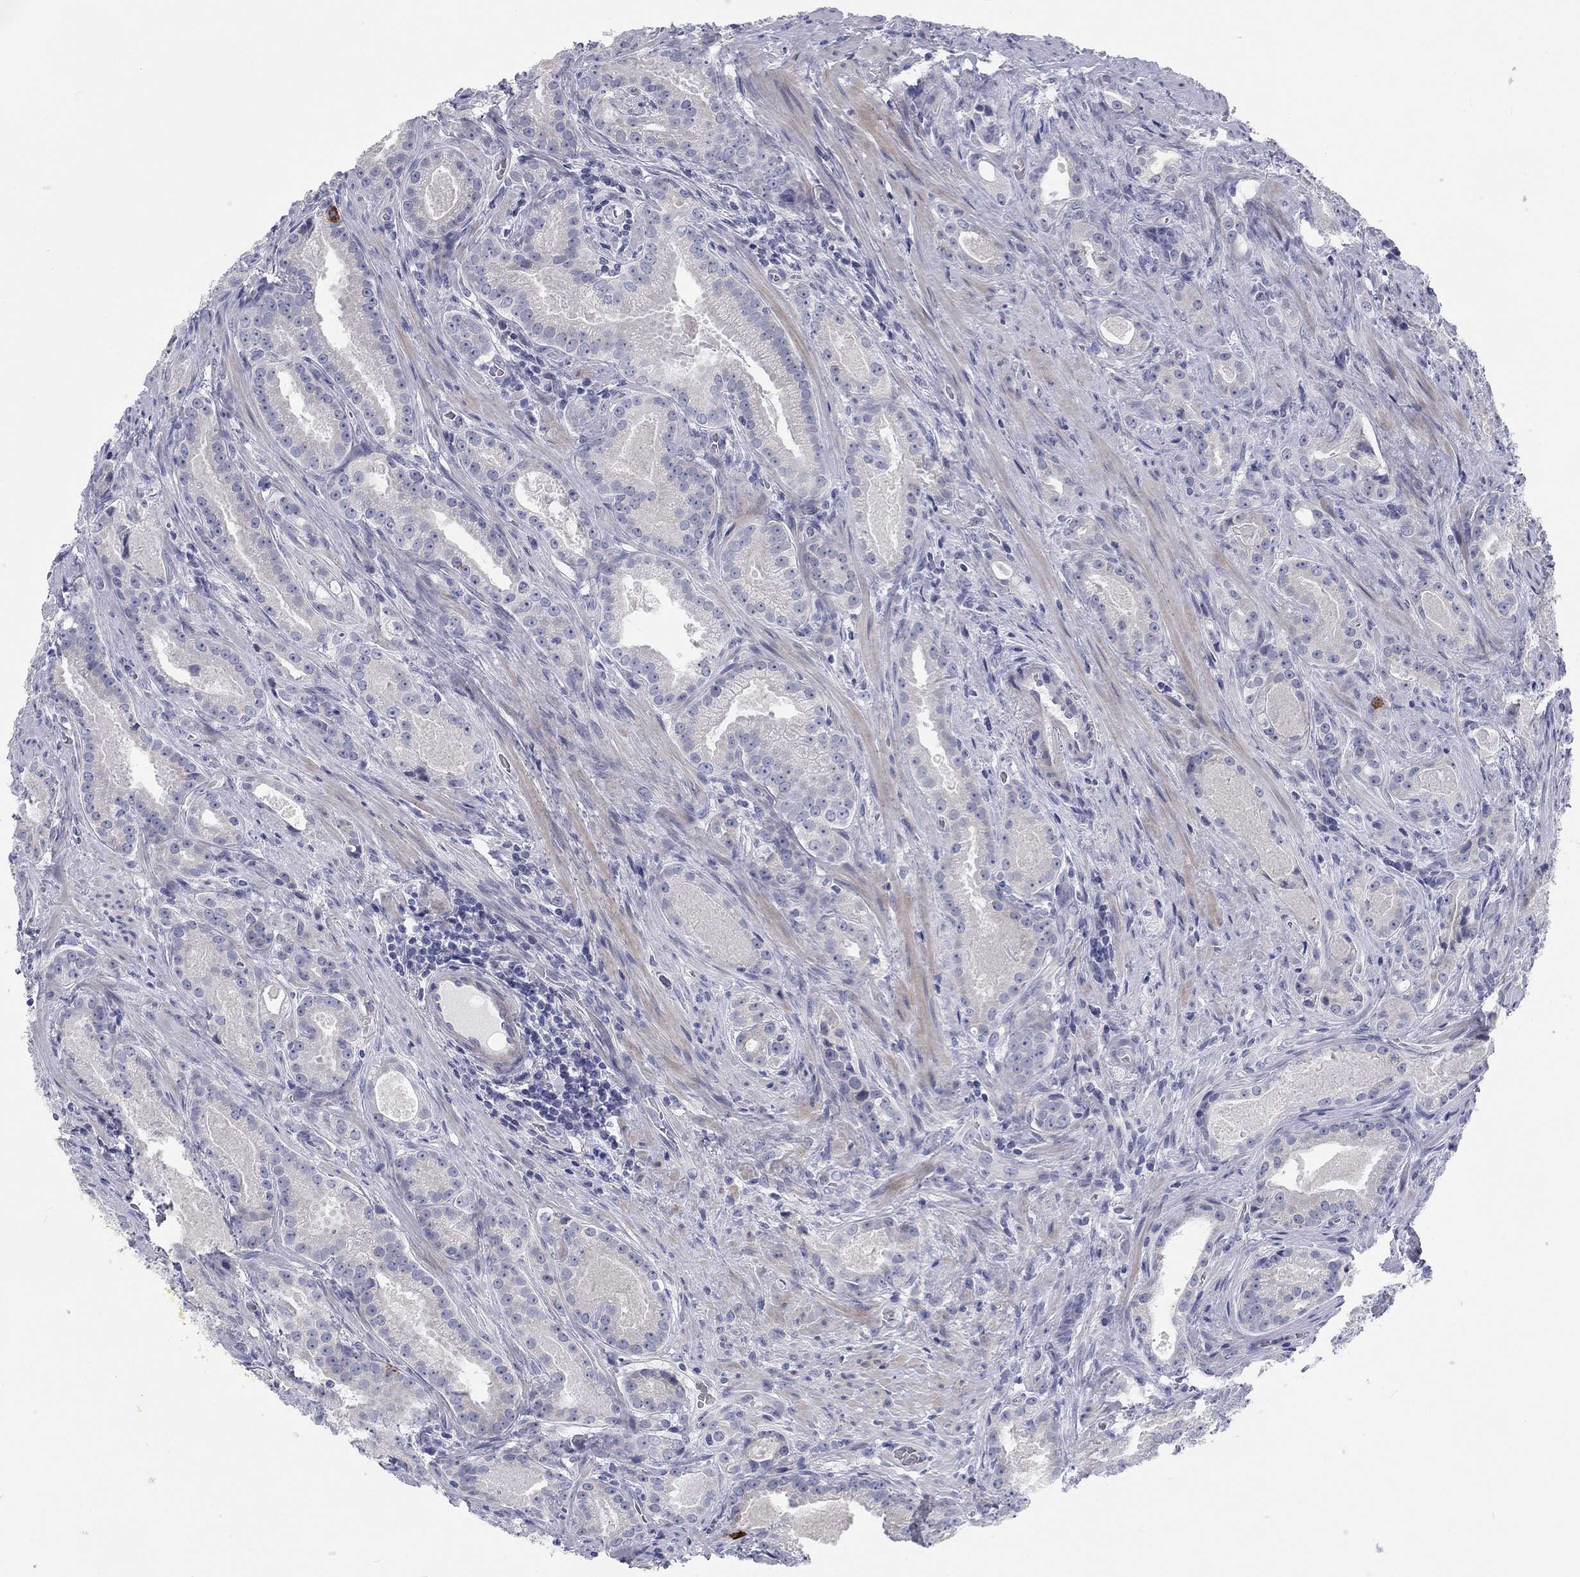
{"staining": {"intensity": "negative", "quantity": "none", "location": "none"}, "tissue": "prostate cancer", "cell_type": "Tumor cells", "image_type": "cancer", "snomed": [{"axis": "morphology", "description": "Adenocarcinoma, NOS"}, {"axis": "topography", "description": "Prostate"}], "caption": "The micrograph displays no significant expression in tumor cells of prostate cancer.", "gene": "CALB1", "patient": {"sex": "male", "age": 61}}